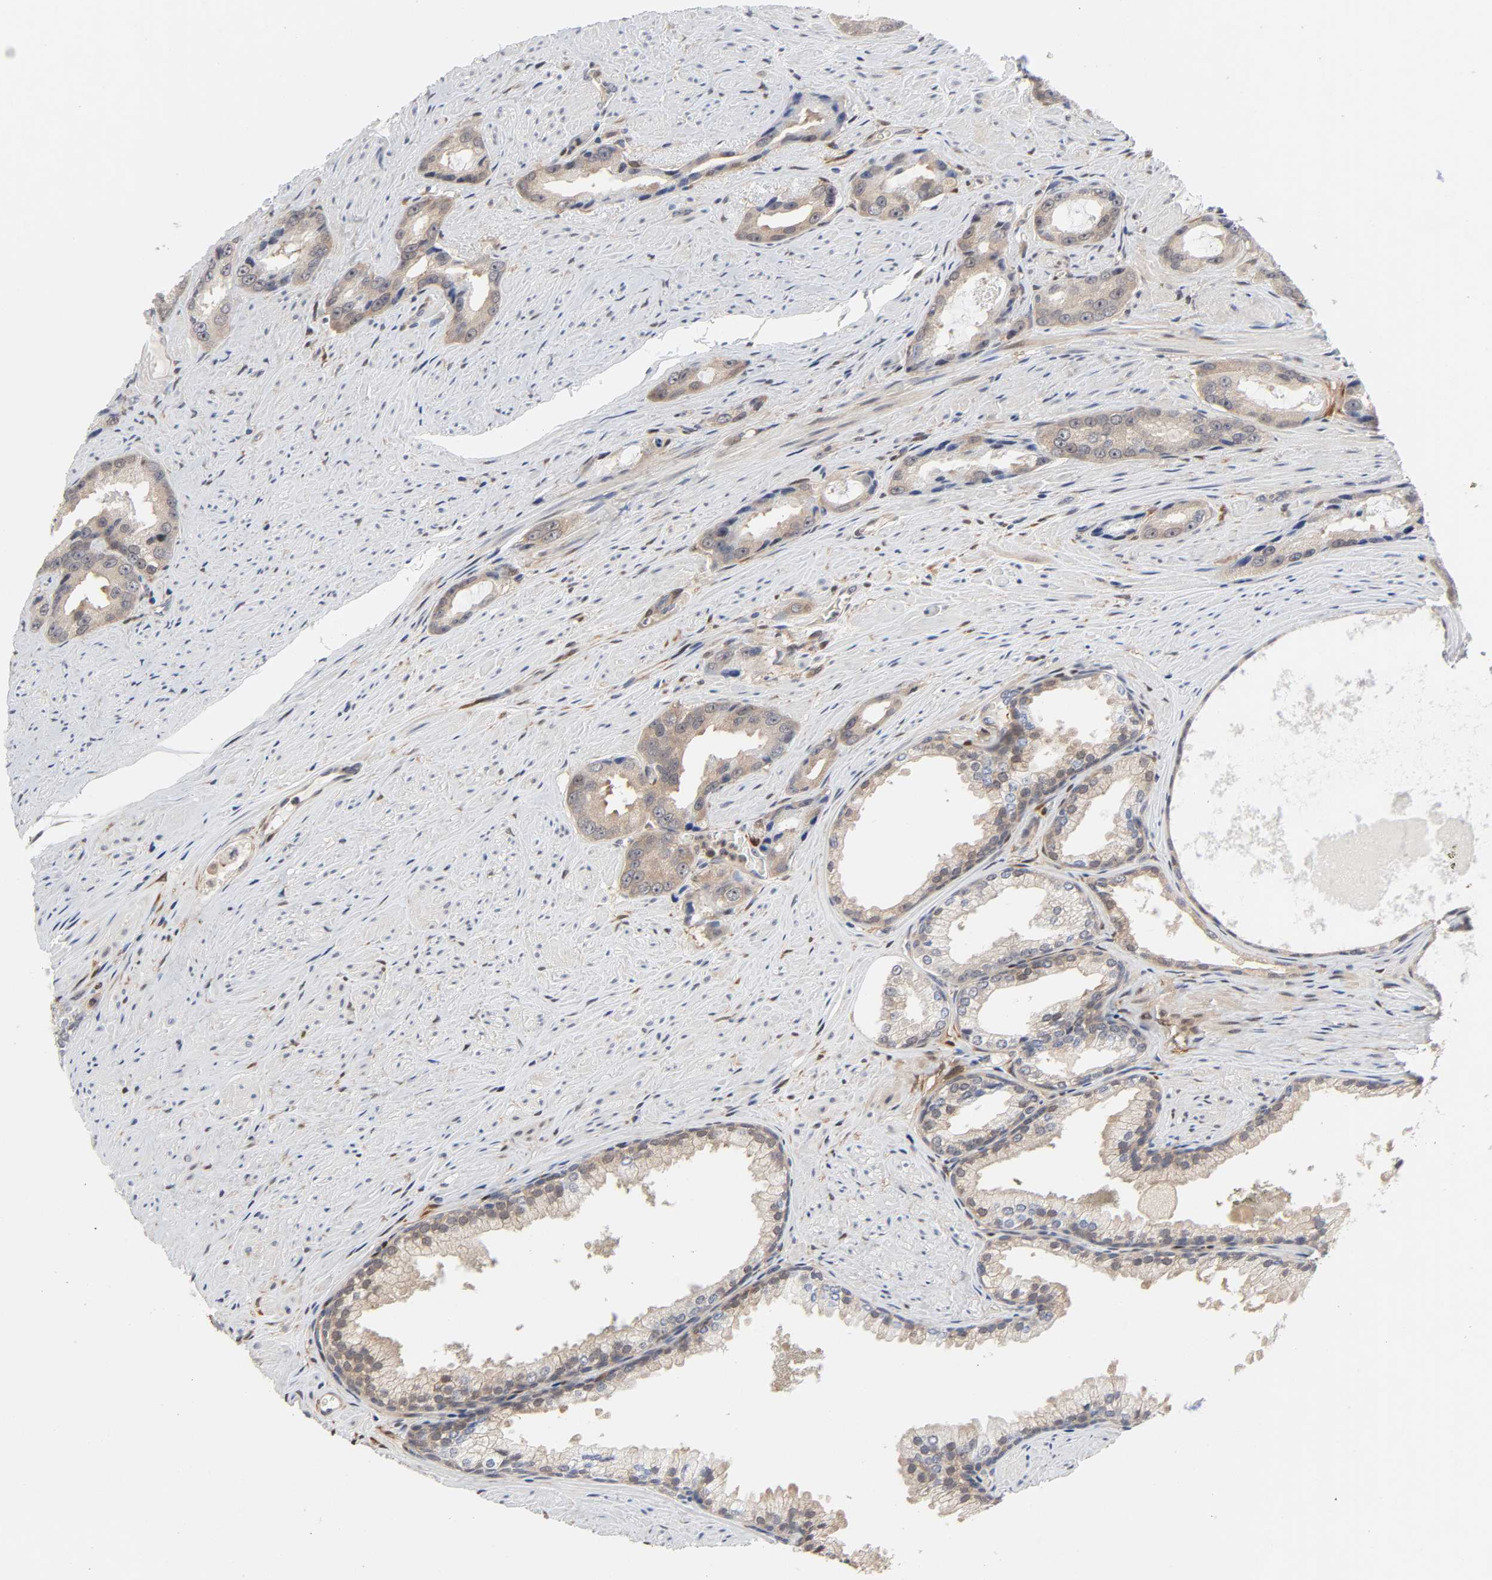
{"staining": {"intensity": "negative", "quantity": "none", "location": "none"}, "tissue": "prostate cancer", "cell_type": "Tumor cells", "image_type": "cancer", "snomed": [{"axis": "morphology", "description": "Adenocarcinoma, Medium grade"}, {"axis": "topography", "description": "Prostate"}], "caption": "Tumor cells show no significant protein staining in adenocarcinoma (medium-grade) (prostate).", "gene": "PTEN", "patient": {"sex": "male", "age": 60}}